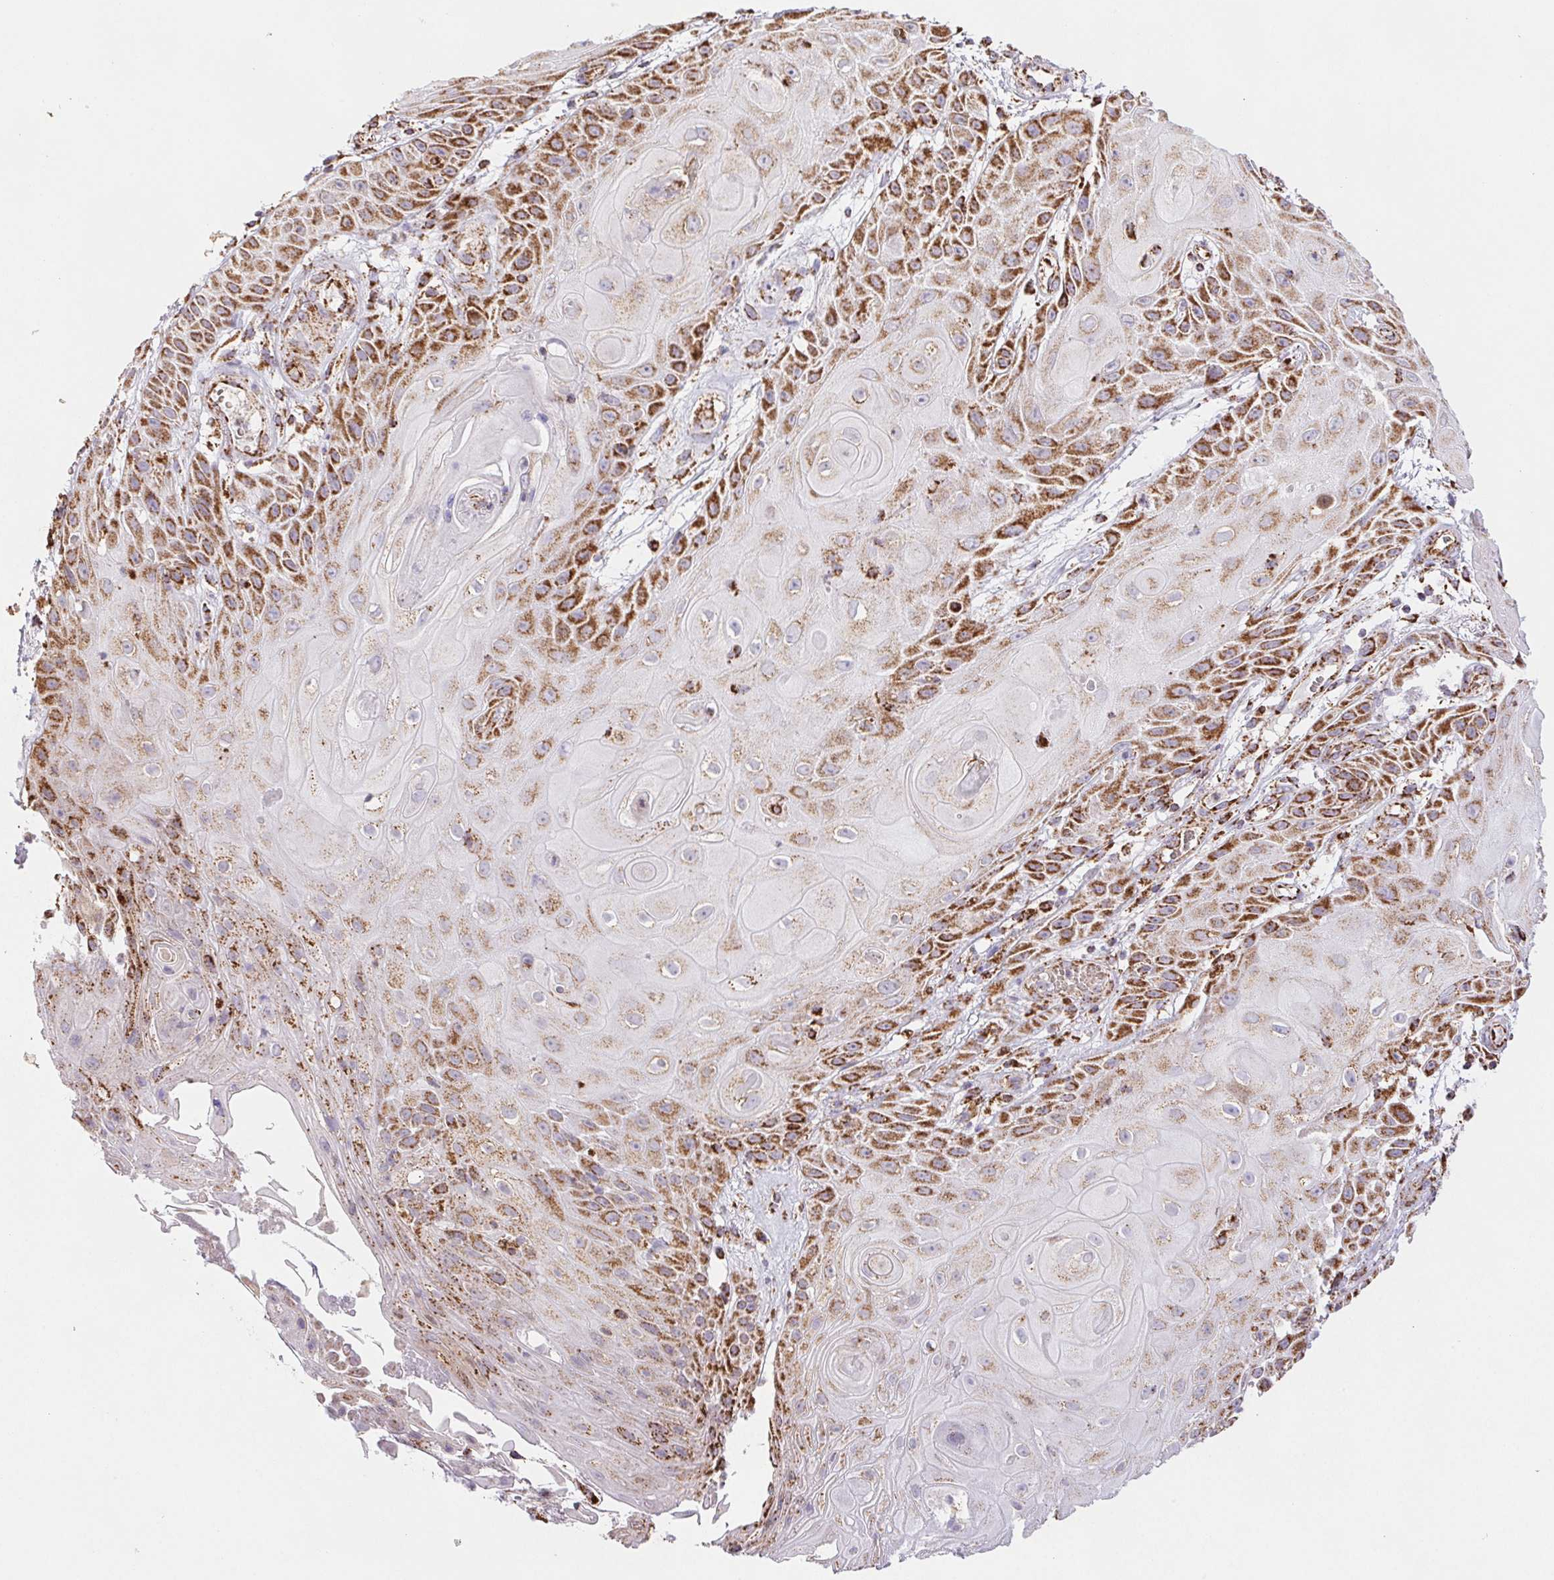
{"staining": {"intensity": "strong", "quantity": "25%-75%", "location": "cytoplasmic/membranous"}, "tissue": "skin cancer", "cell_type": "Tumor cells", "image_type": "cancer", "snomed": [{"axis": "morphology", "description": "Squamous cell carcinoma, NOS"}, {"axis": "topography", "description": "Skin"}], "caption": "Protein analysis of skin cancer tissue shows strong cytoplasmic/membranous positivity in about 25%-75% of tumor cells. (Brightfield microscopy of DAB IHC at high magnification).", "gene": "NIPSNAP2", "patient": {"sex": "male", "age": 62}}